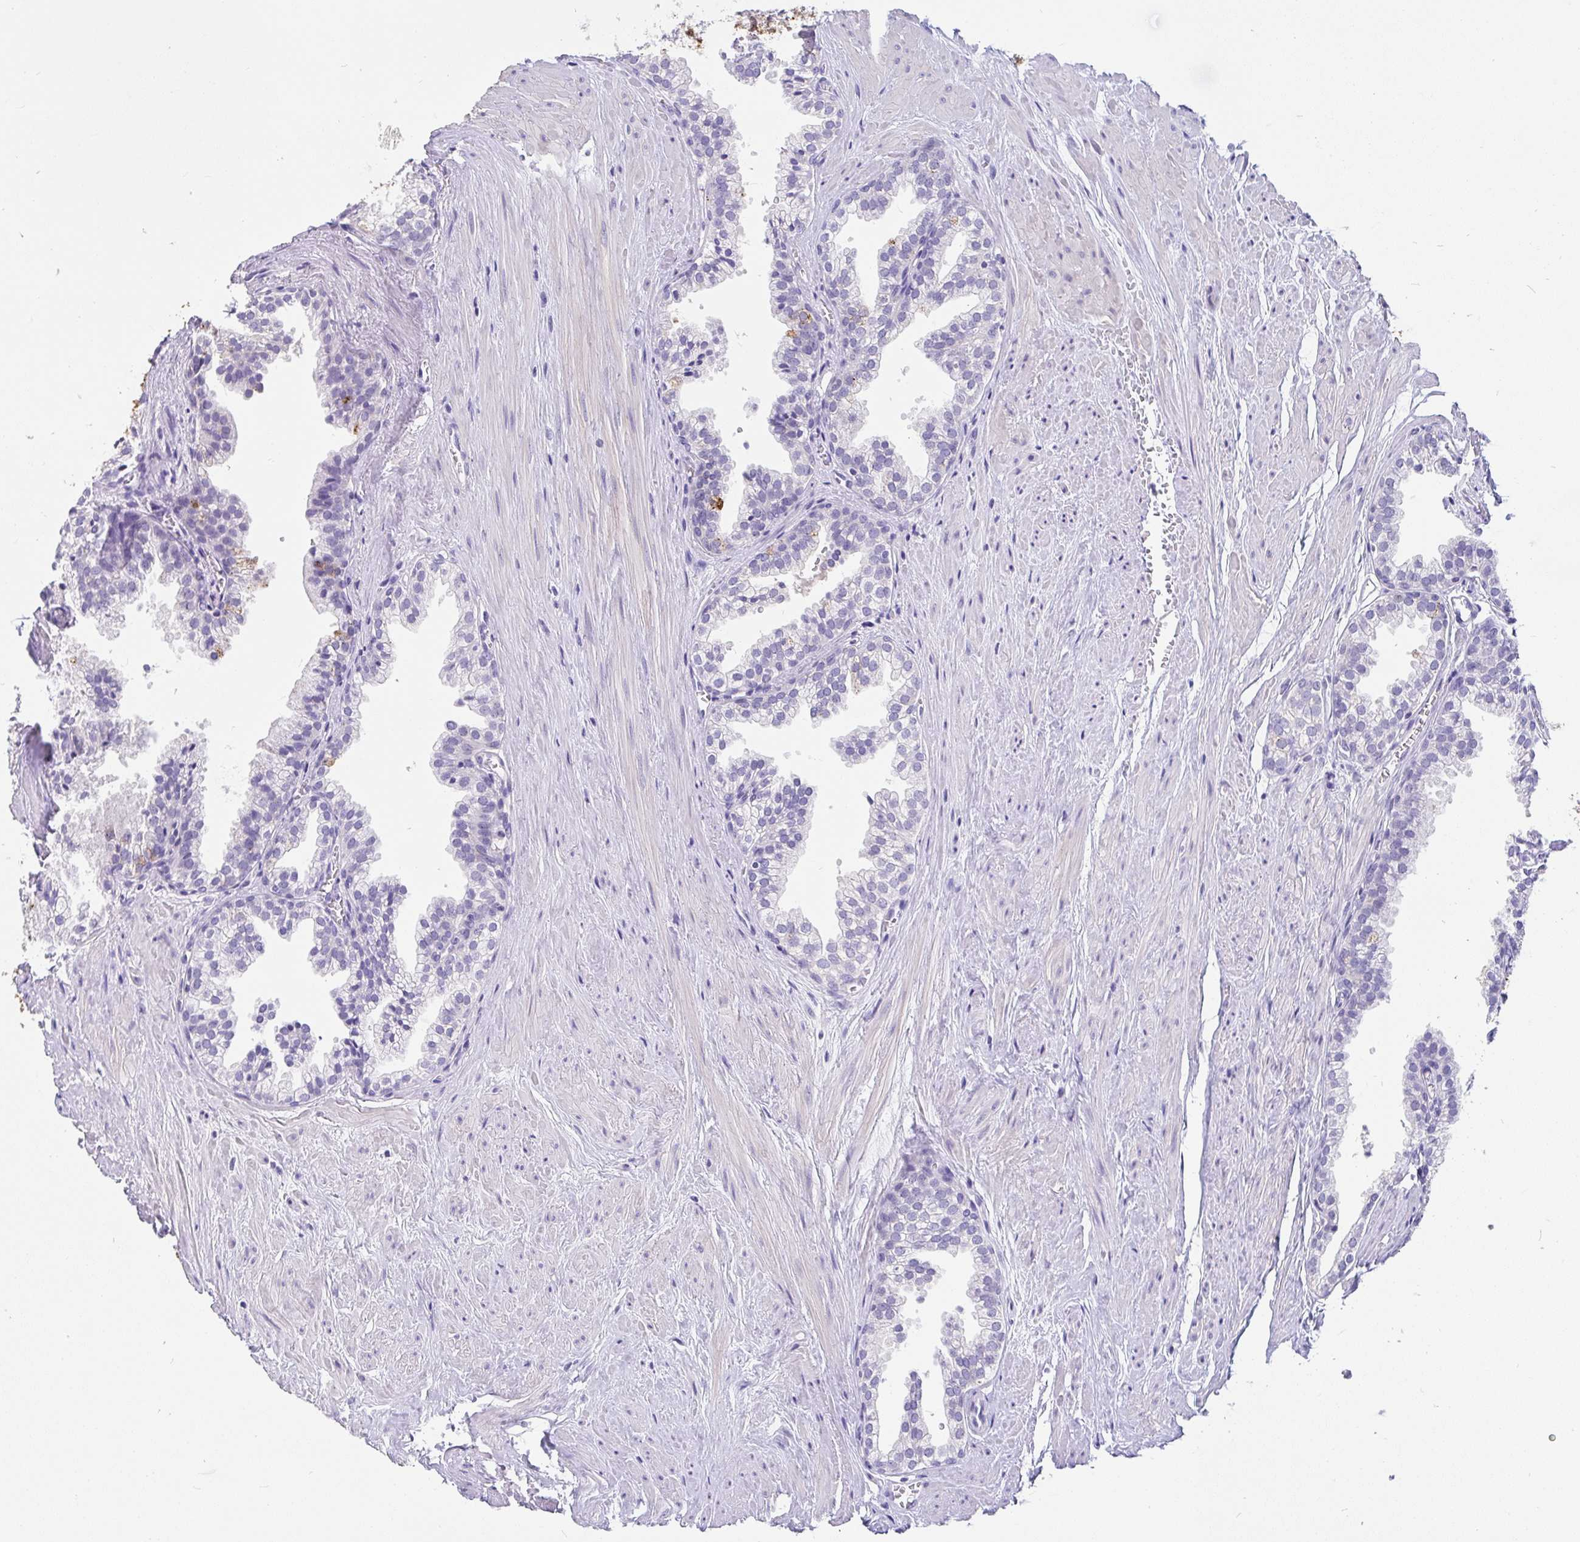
{"staining": {"intensity": "strong", "quantity": "25%-75%", "location": "cytoplasmic/membranous"}, "tissue": "prostate", "cell_type": "Glandular cells", "image_type": "normal", "snomed": [{"axis": "morphology", "description": "Normal tissue, NOS"}, {"axis": "topography", "description": "Prostate"}, {"axis": "topography", "description": "Peripheral nerve tissue"}], "caption": "Protein analysis of unremarkable prostate demonstrates strong cytoplasmic/membranous staining in about 25%-75% of glandular cells. The staining was performed using DAB (3,3'-diaminobenzidine) to visualize the protein expression in brown, while the nuclei were stained in blue with hematoxylin (Magnification: 20x).", "gene": "INTS5", "patient": {"sex": "male", "age": 55}}